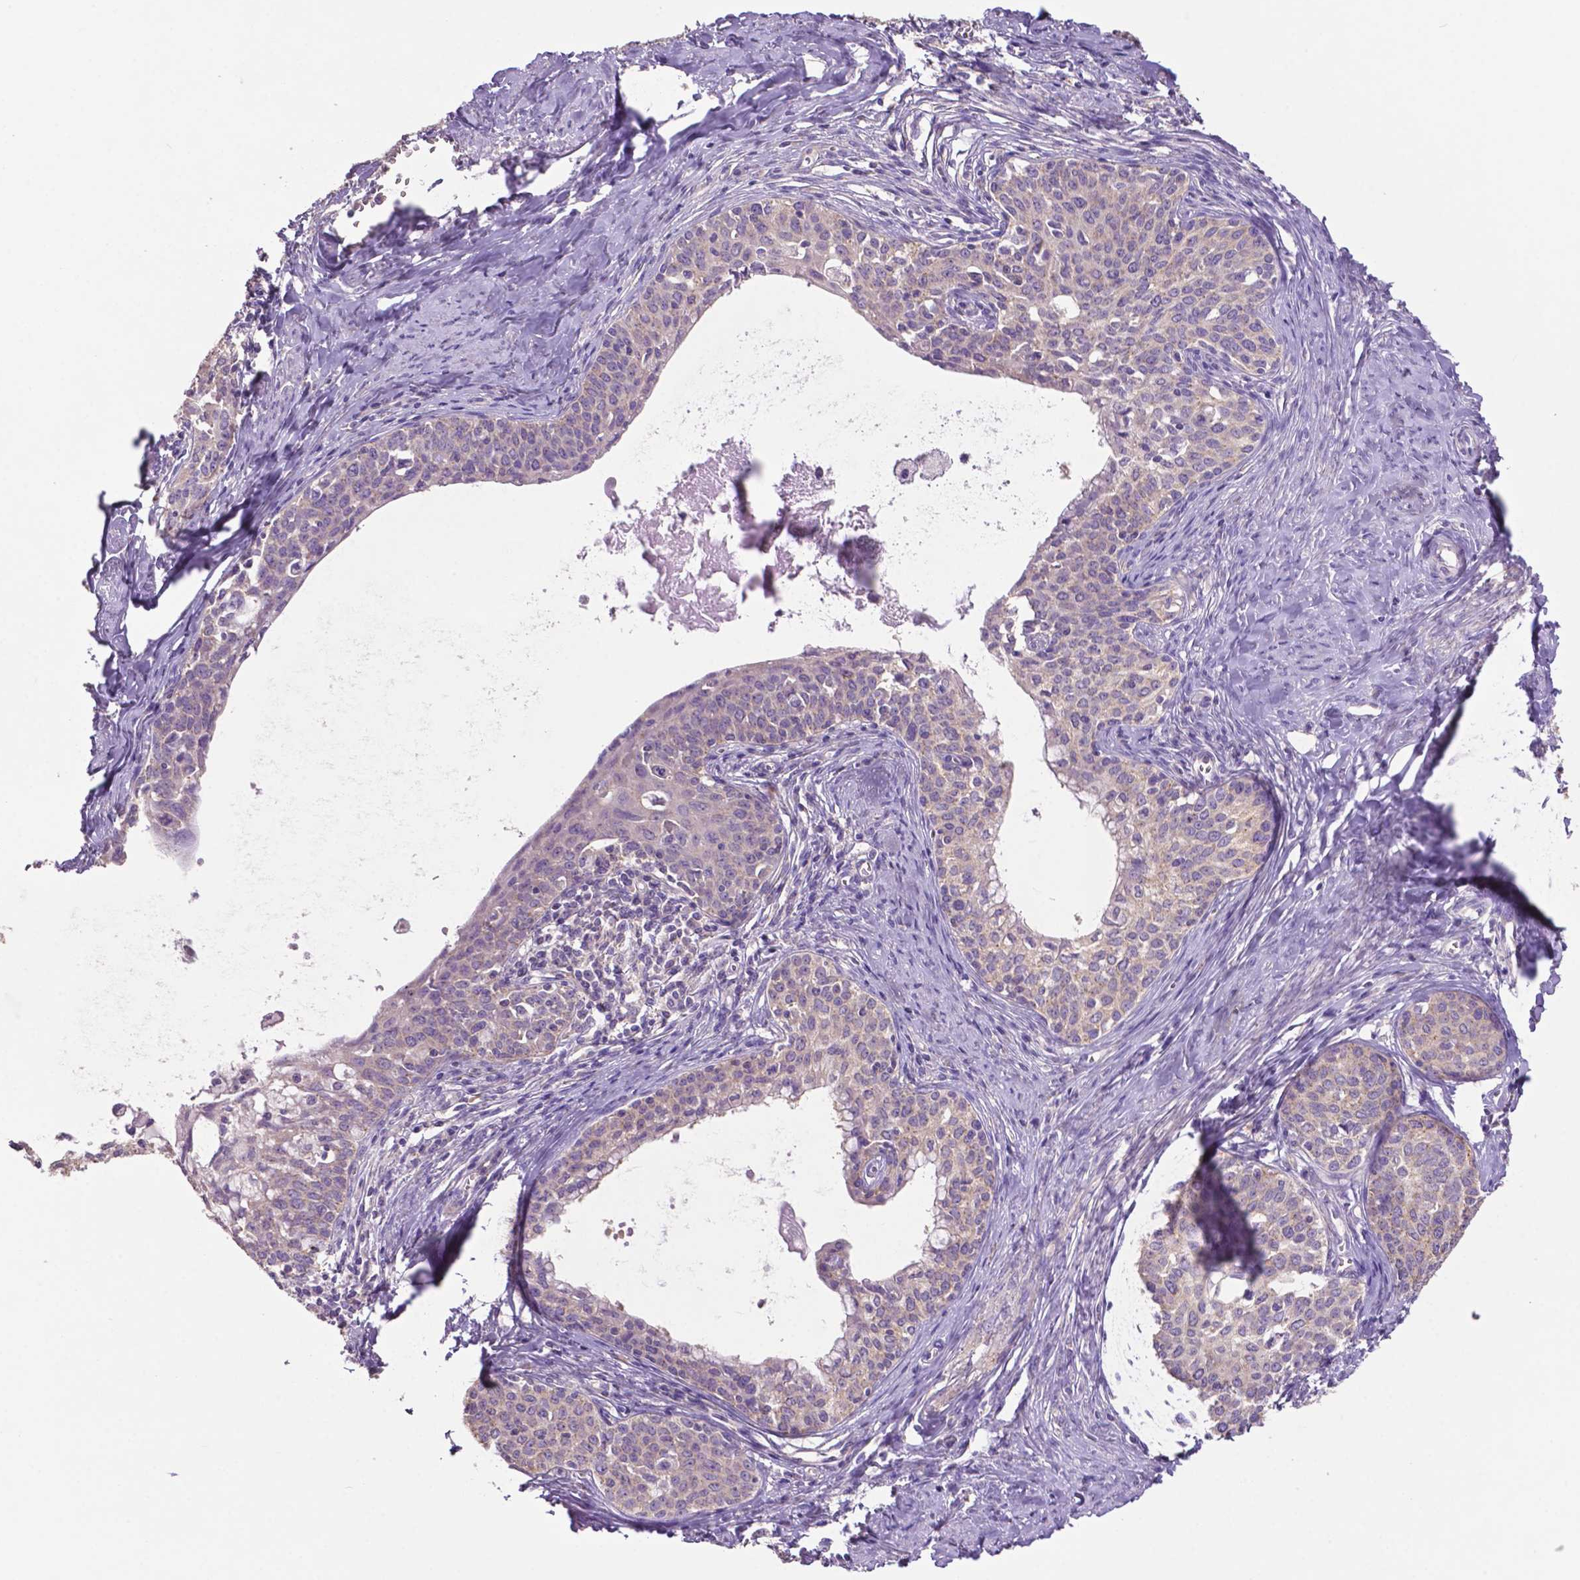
{"staining": {"intensity": "weak", "quantity": "<25%", "location": "cytoplasmic/membranous"}, "tissue": "cervical cancer", "cell_type": "Tumor cells", "image_type": "cancer", "snomed": [{"axis": "morphology", "description": "Squamous cell carcinoma, NOS"}, {"axis": "morphology", "description": "Adenocarcinoma, NOS"}, {"axis": "topography", "description": "Cervix"}], "caption": "An IHC histopathology image of cervical cancer (squamous cell carcinoma) is shown. There is no staining in tumor cells of cervical cancer (squamous cell carcinoma). (DAB immunohistochemistry visualized using brightfield microscopy, high magnification).", "gene": "PRPS2", "patient": {"sex": "female", "age": 52}}